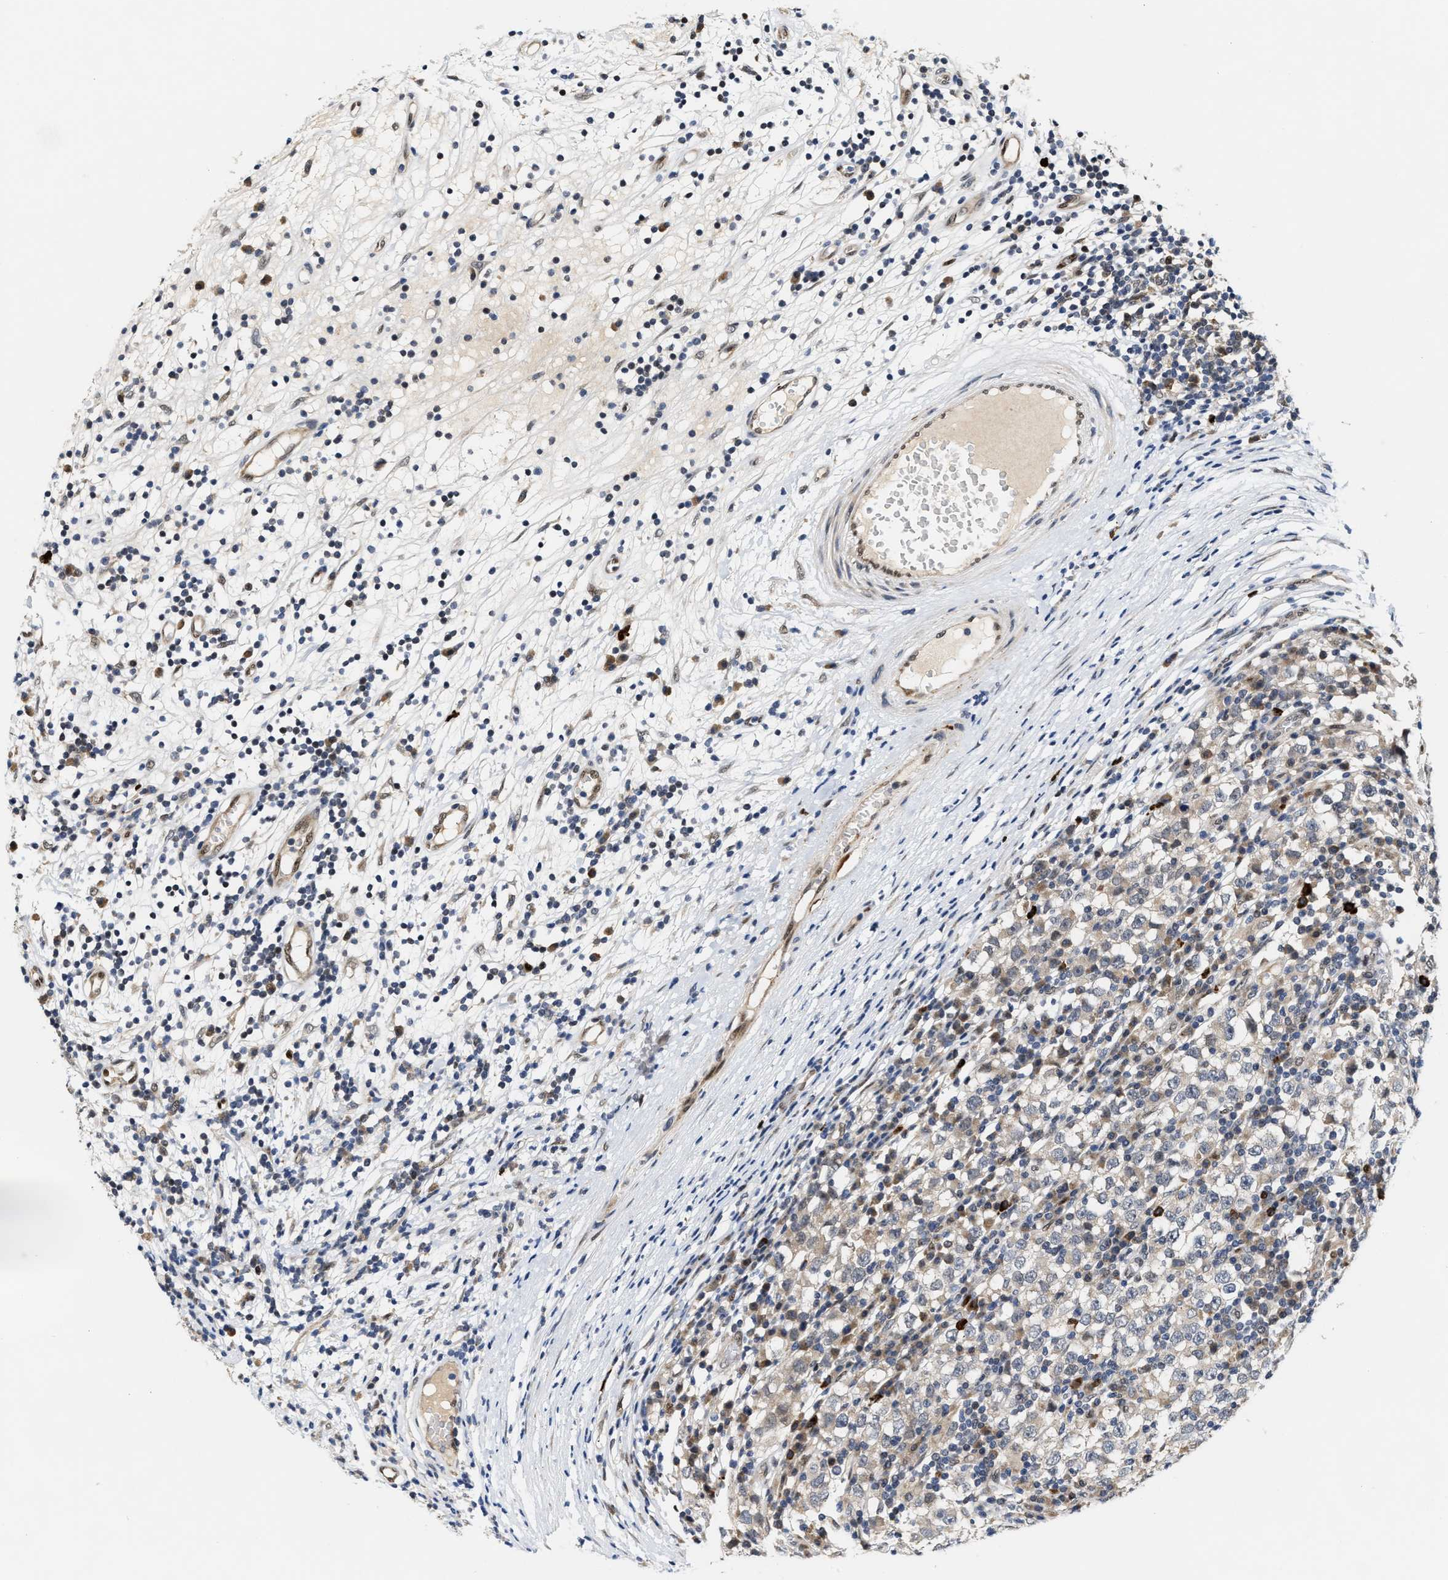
{"staining": {"intensity": "weak", "quantity": "<25%", "location": "cytoplasmic/membranous"}, "tissue": "testis cancer", "cell_type": "Tumor cells", "image_type": "cancer", "snomed": [{"axis": "morphology", "description": "Seminoma, NOS"}, {"axis": "topography", "description": "Testis"}], "caption": "Immunohistochemistry (IHC) histopathology image of neoplastic tissue: human testis seminoma stained with DAB (3,3'-diaminobenzidine) exhibits no significant protein positivity in tumor cells.", "gene": "TCF4", "patient": {"sex": "male", "age": 65}}